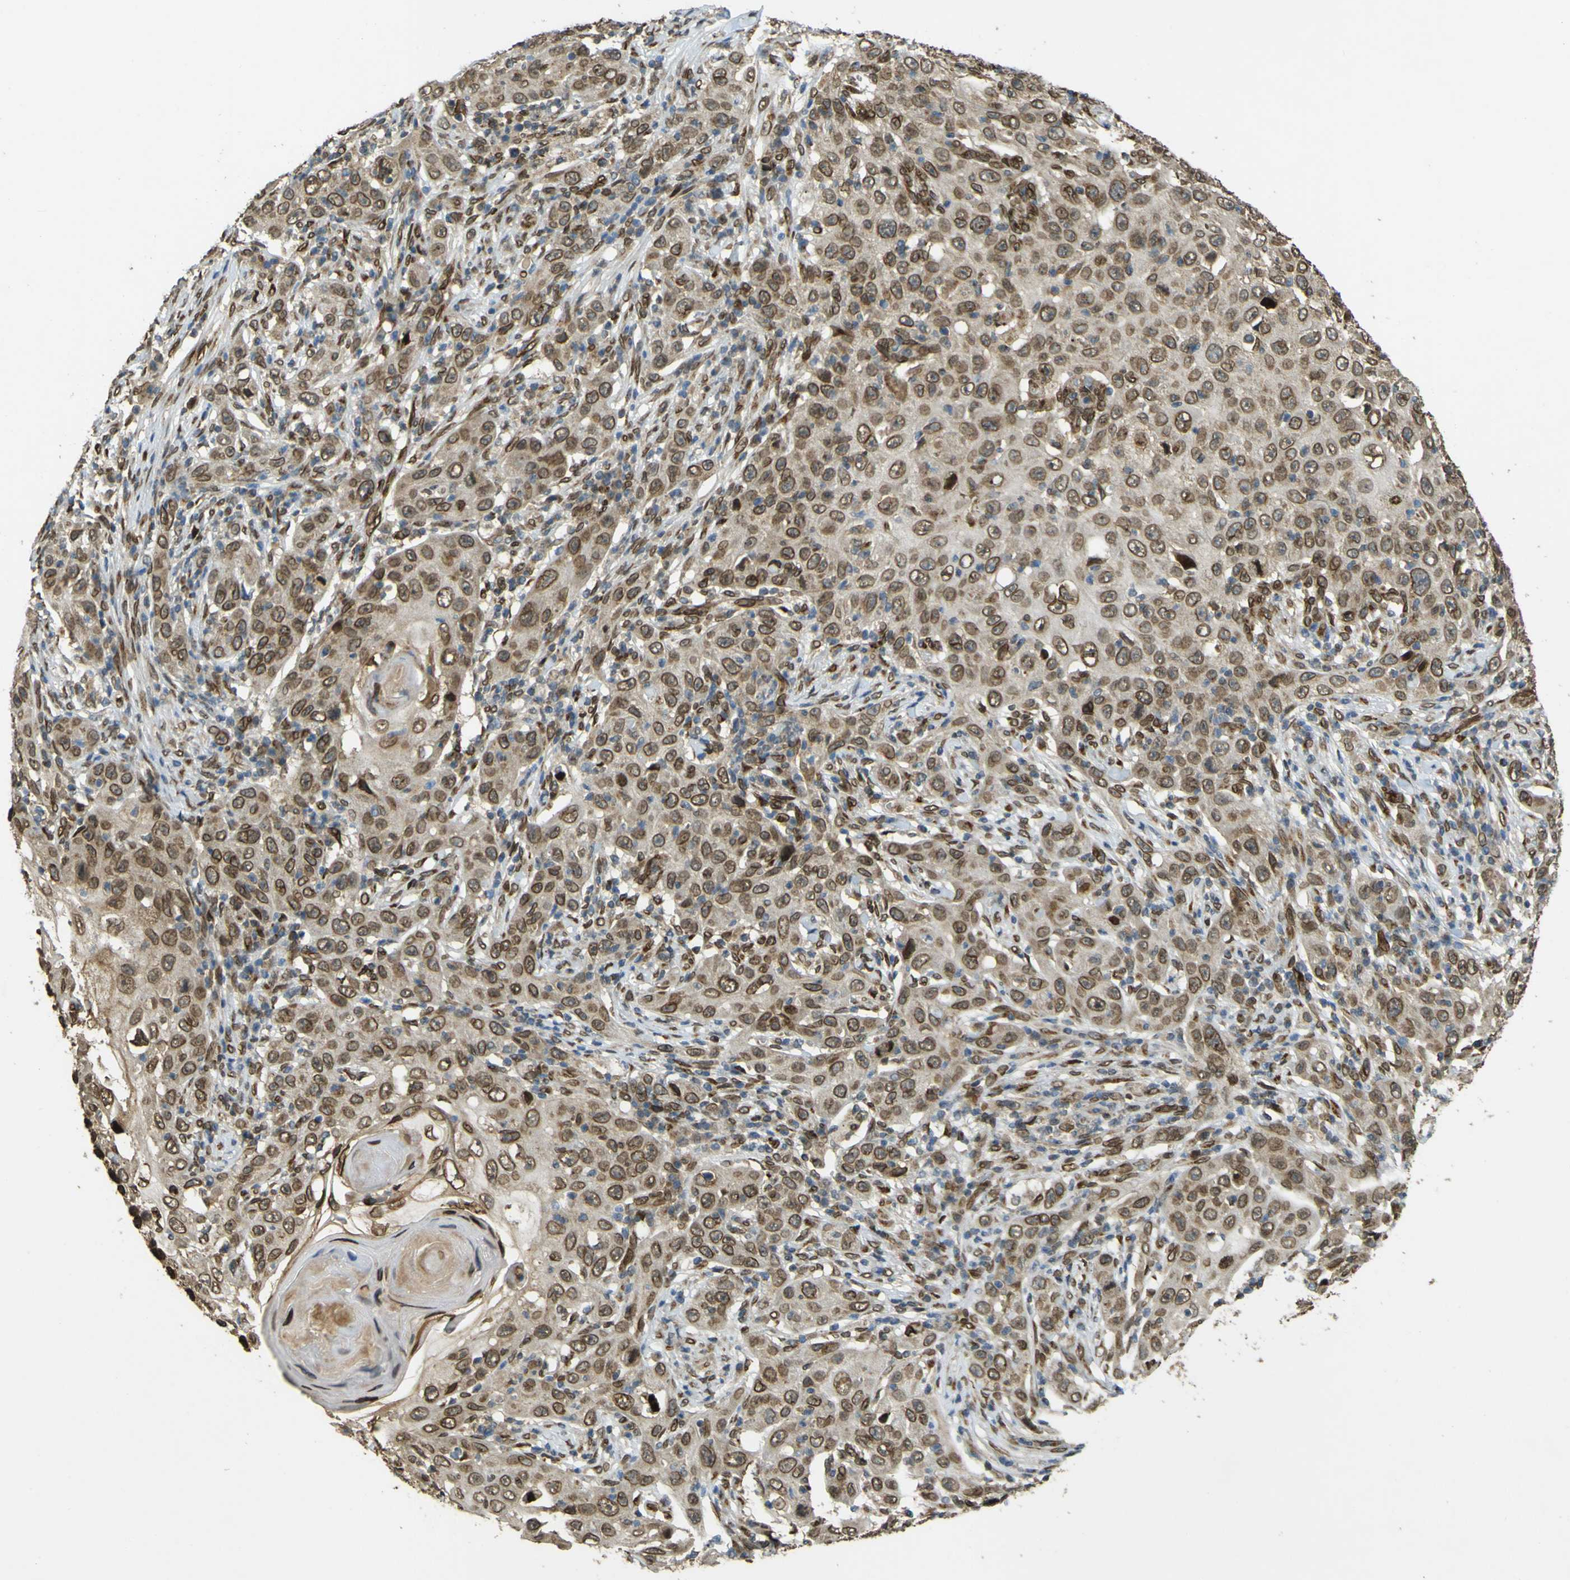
{"staining": {"intensity": "moderate", "quantity": ">75%", "location": "cytoplasmic/membranous,nuclear"}, "tissue": "skin cancer", "cell_type": "Tumor cells", "image_type": "cancer", "snomed": [{"axis": "morphology", "description": "Squamous cell carcinoma, NOS"}, {"axis": "topography", "description": "Skin"}], "caption": "DAB immunohistochemical staining of squamous cell carcinoma (skin) exhibits moderate cytoplasmic/membranous and nuclear protein staining in approximately >75% of tumor cells. The protein is shown in brown color, while the nuclei are stained blue.", "gene": "GALNT1", "patient": {"sex": "female", "age": 88}}